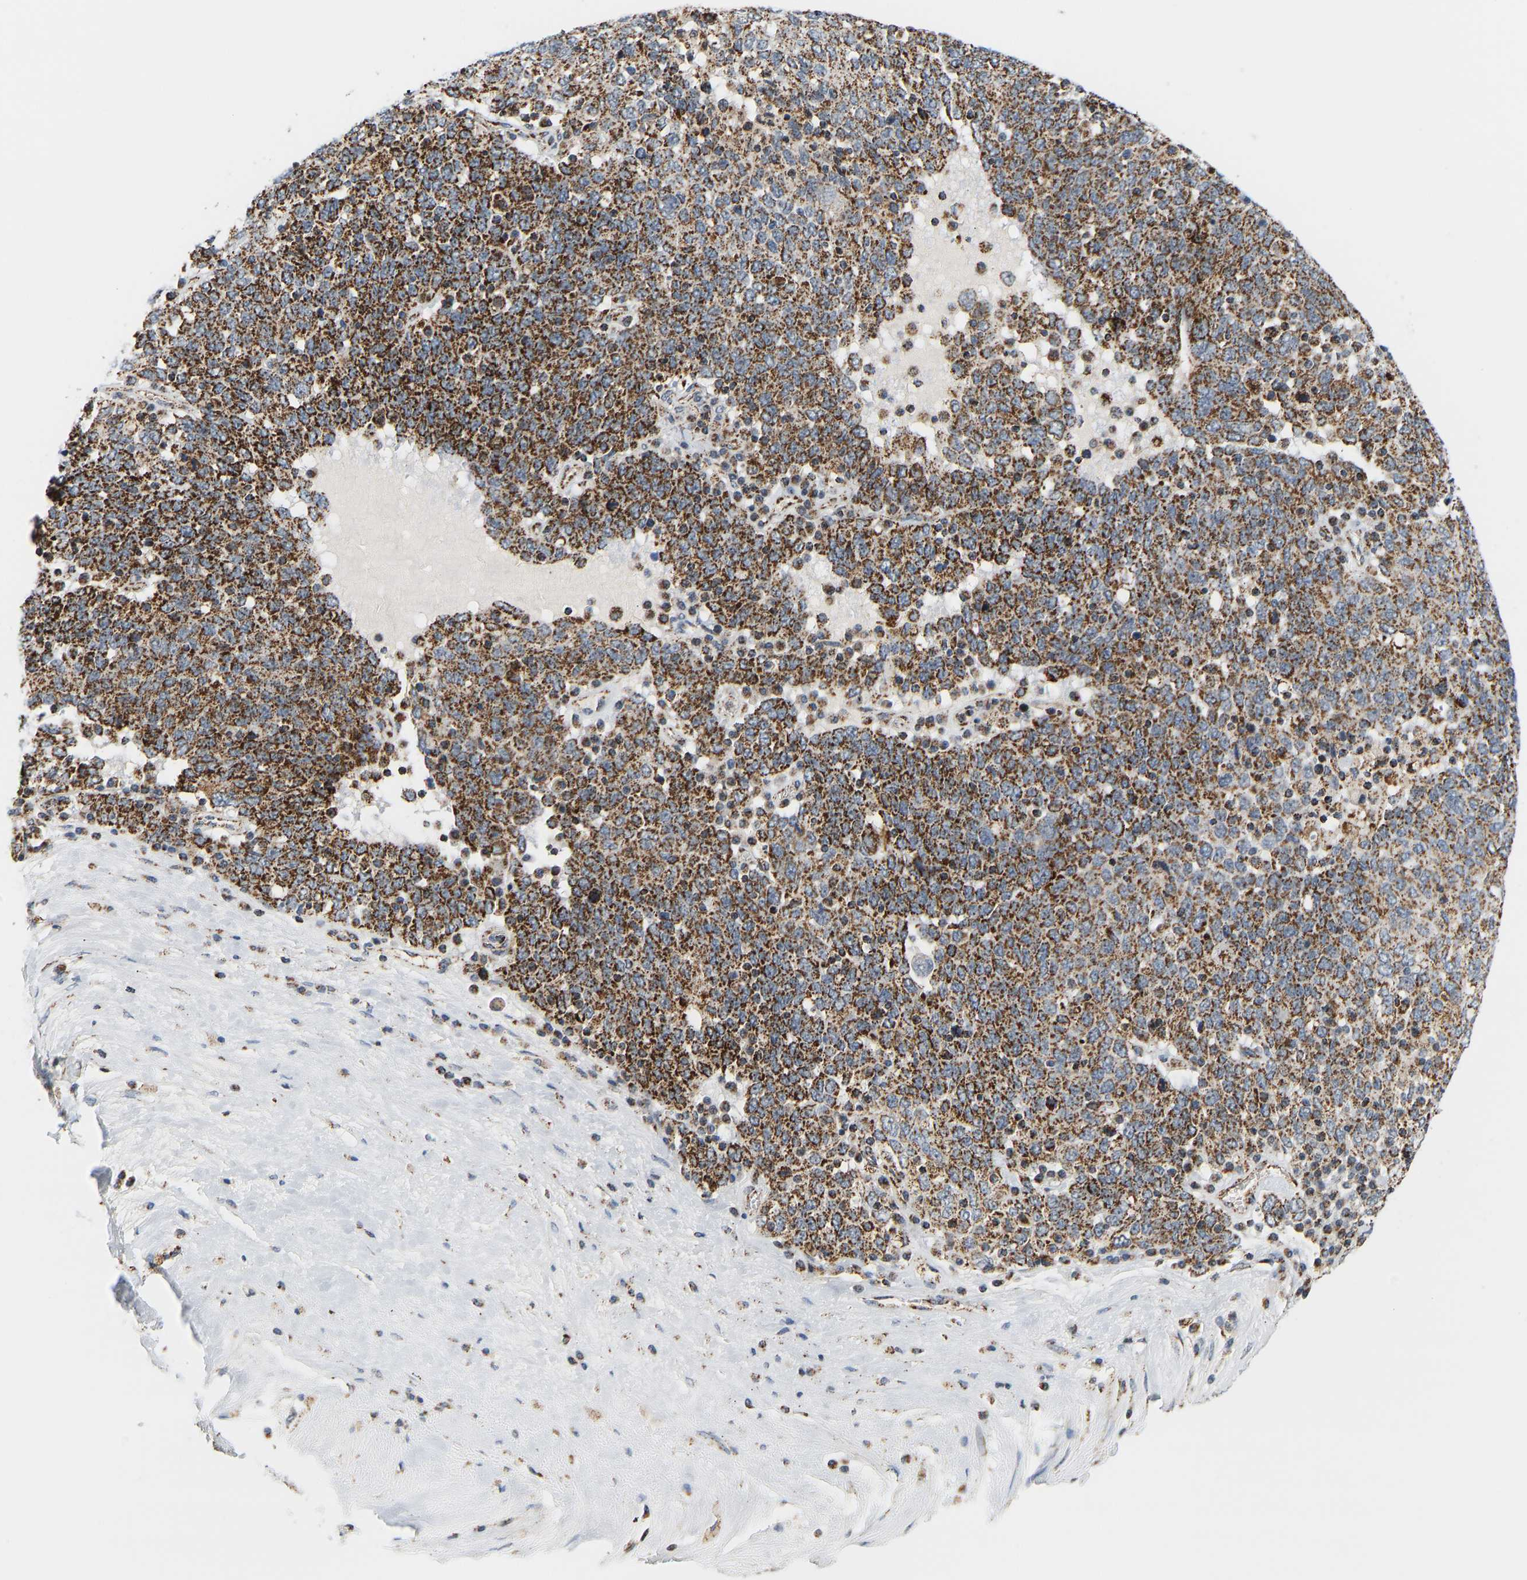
{"staining": {"intensity": "strong", "quantity": ">75%", "location": "cytoplasmic/membranous"}, "tissue": "ovarian cancer", "cell_type": "Tumor cells", "image_type": "cancer", "snomed": [{"axis": "morphology", "description": "Carcinoma, endometroid"}, {"axis": "topography", "description": "Ovary"}], "caption": "The micrograph shows a brown stain indicating the presence of a protein in the cytoplasmic/membranous of tumor cells in ovarian cancer.", "gene": "GPSM2", "patient": {"sex": "female", "age": 62}}